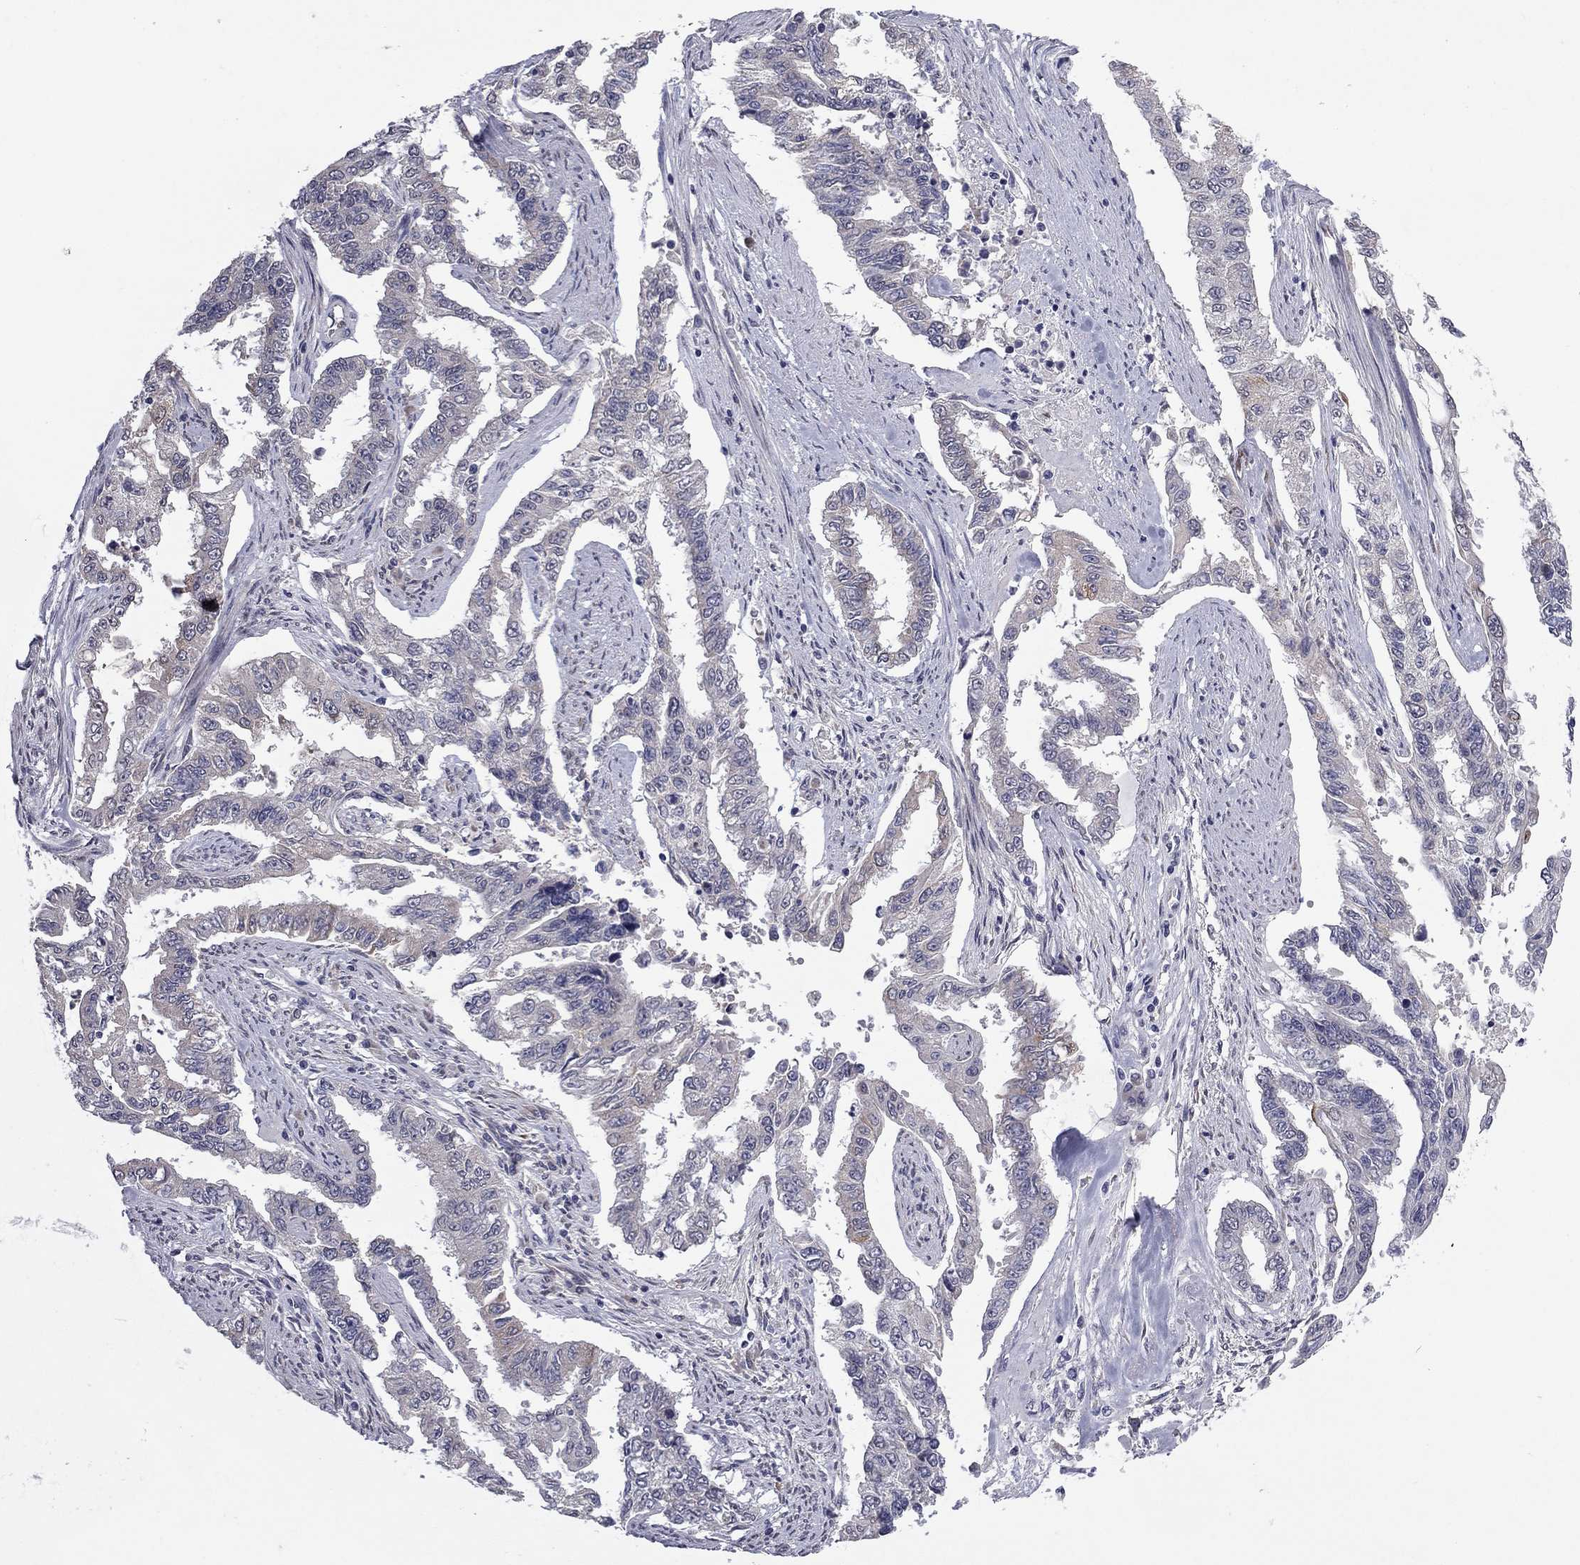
{"staining": {"intensity": "weak", "quantity": "<25%", "location": "cytoplasmic/membranous"}, "tissue": "endometrial cancer", "cell_type": "Tumor cells", "image_type": "cancer", "snomed": [{"axis": "morphology", "description": "Adenocarcinoma, NOS"}, {"axis": "topography", "description": "Uterus"}], "caption": "An image of endometrial cancer stained for a protein displays no brown staining in tumor cells.", "gene": "PRRT2", "patient": {"sex": "female", "age": 59}}